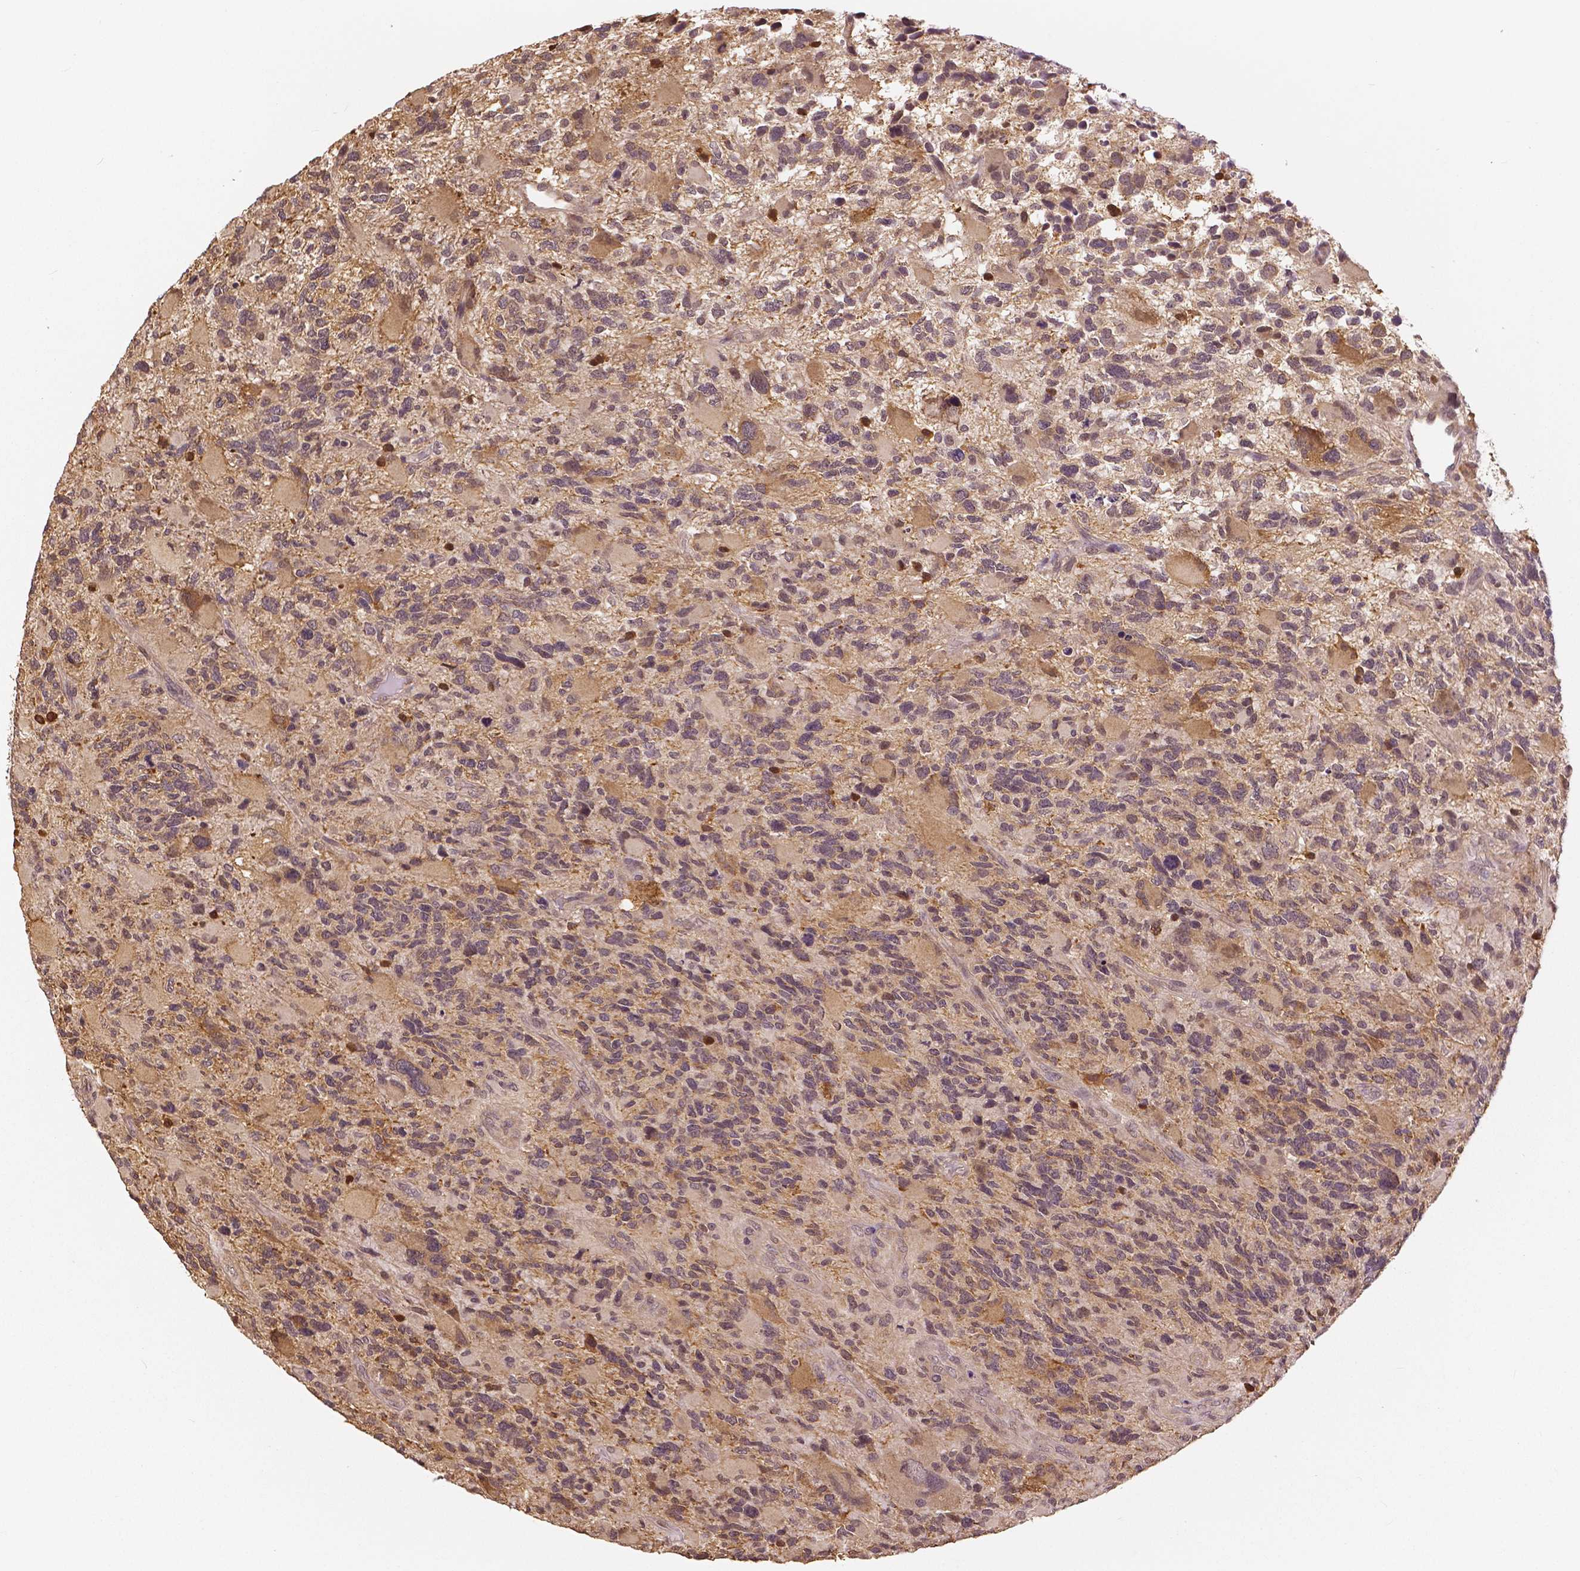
{"staining": {"intensity": "moderate", "quantity": "<25%", "location": "cytoplasmic/membranous"}, "tissue": "glioma", "cell_type": "Tumor cells", "image_type": "cancer", "snomed": [{"axis": "morphology", "description": "Glioma, malignant, High grade"}, {"axis": "topography", "description": "Brain"}], "caption": "An image showing moderate cytoplasmic/membranous expression in about <25% of tumor cells in malignant glioma (high-grade), as visualized by brown immunohistochemical staining.", "gene": "MAP1LC3B", "patient": {"sex": "female", "age": 71}}